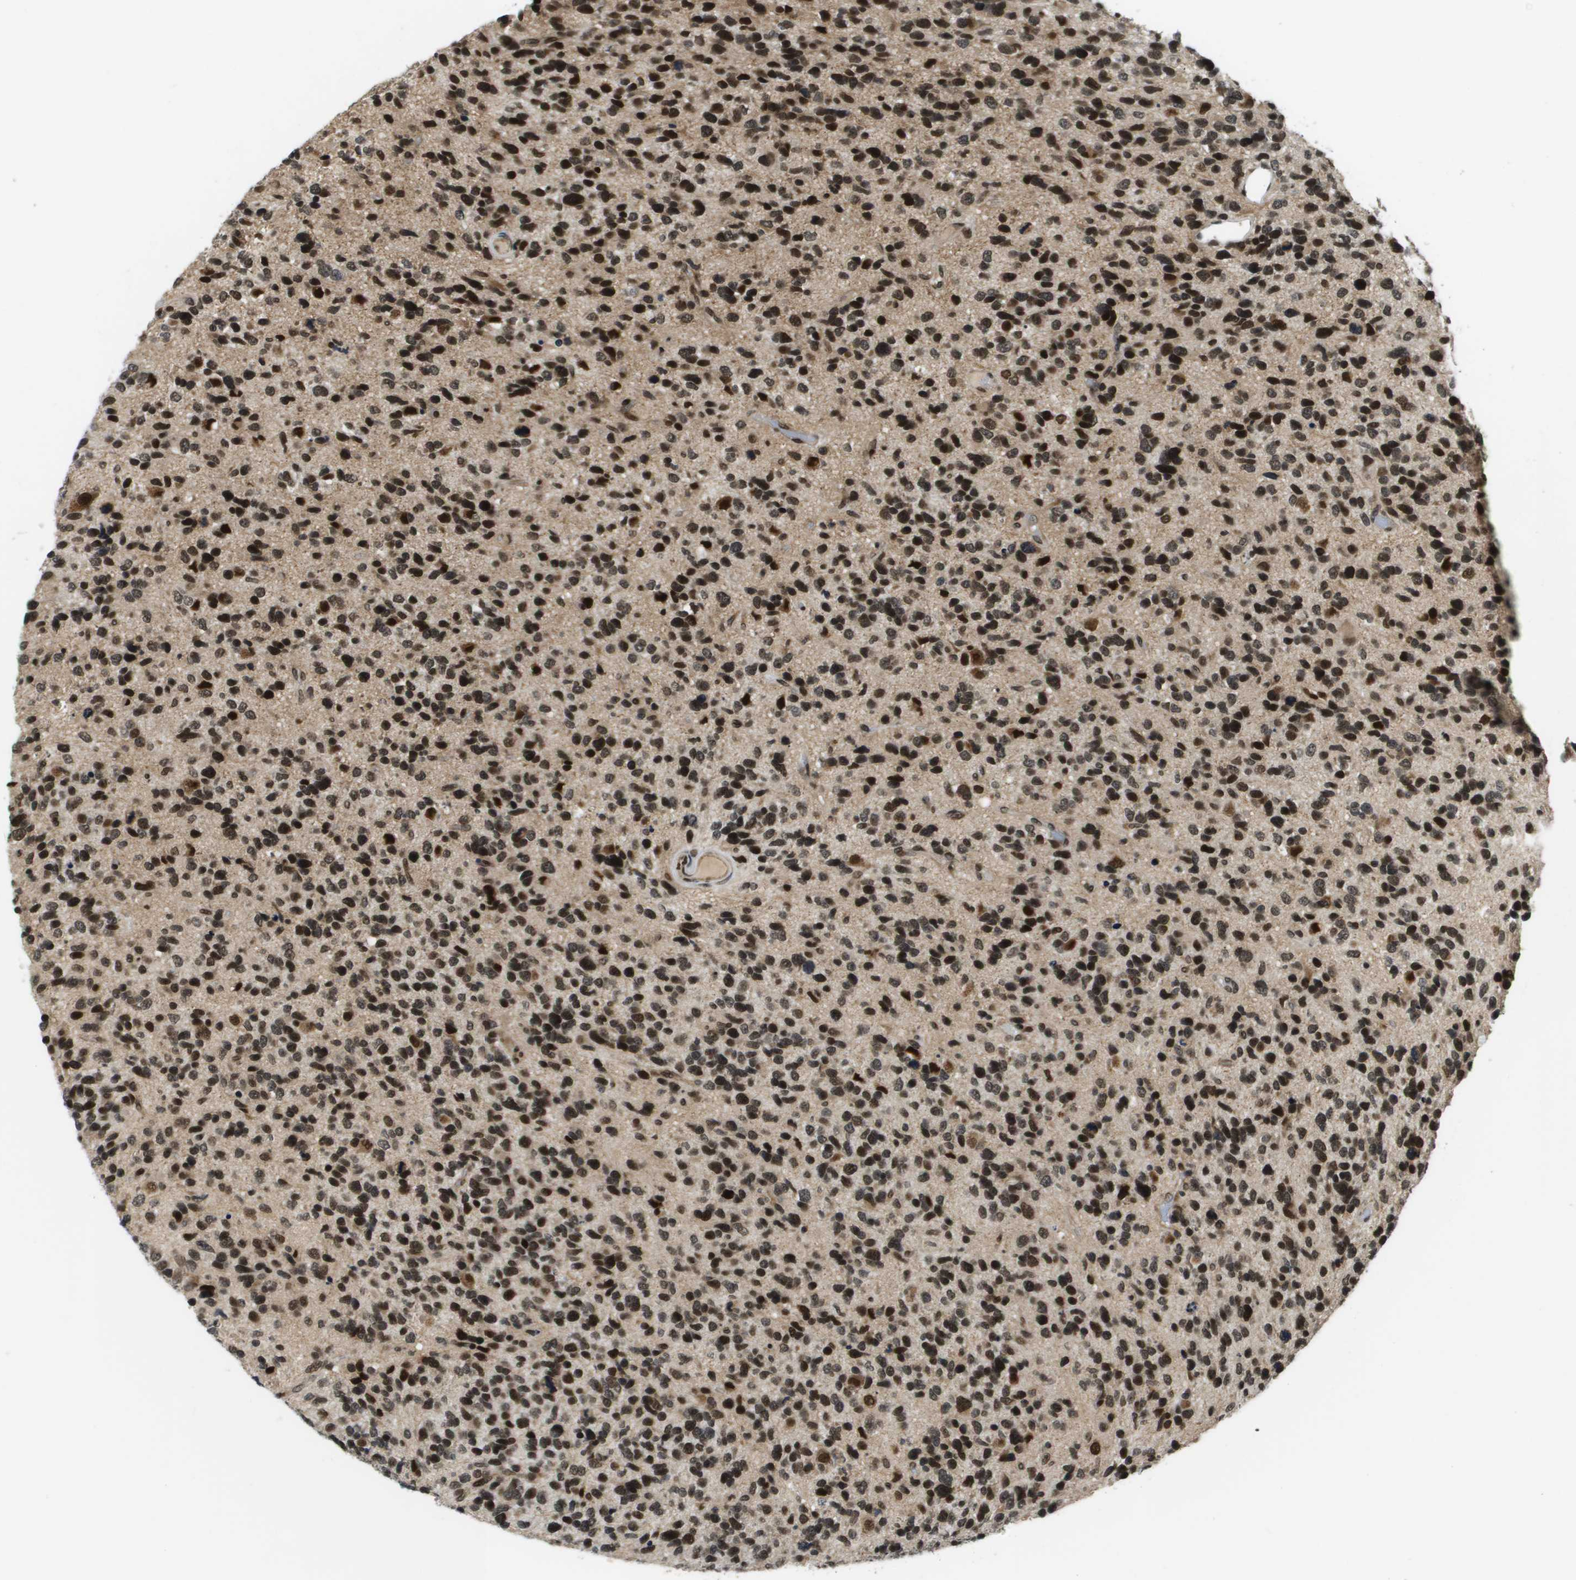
{"staining": {"intensity": "strong", "quantity": ">75%", "location": "nuclear"}, "tissue": "glioma", "cell_type": "Tumor cells", "image_type": "cancer", "snomed": [{"axis": "morphology", "description": "Glioma, malignant, High grade"}, {"axis": "topography", "description": "Brain"}], "caption": "High-grade glioma (malignant) stained with a protein marker demonstrates strong staining in tumor cells.", "gene": "RECQL4", "patient": {"sex": "female", "age": 58}}